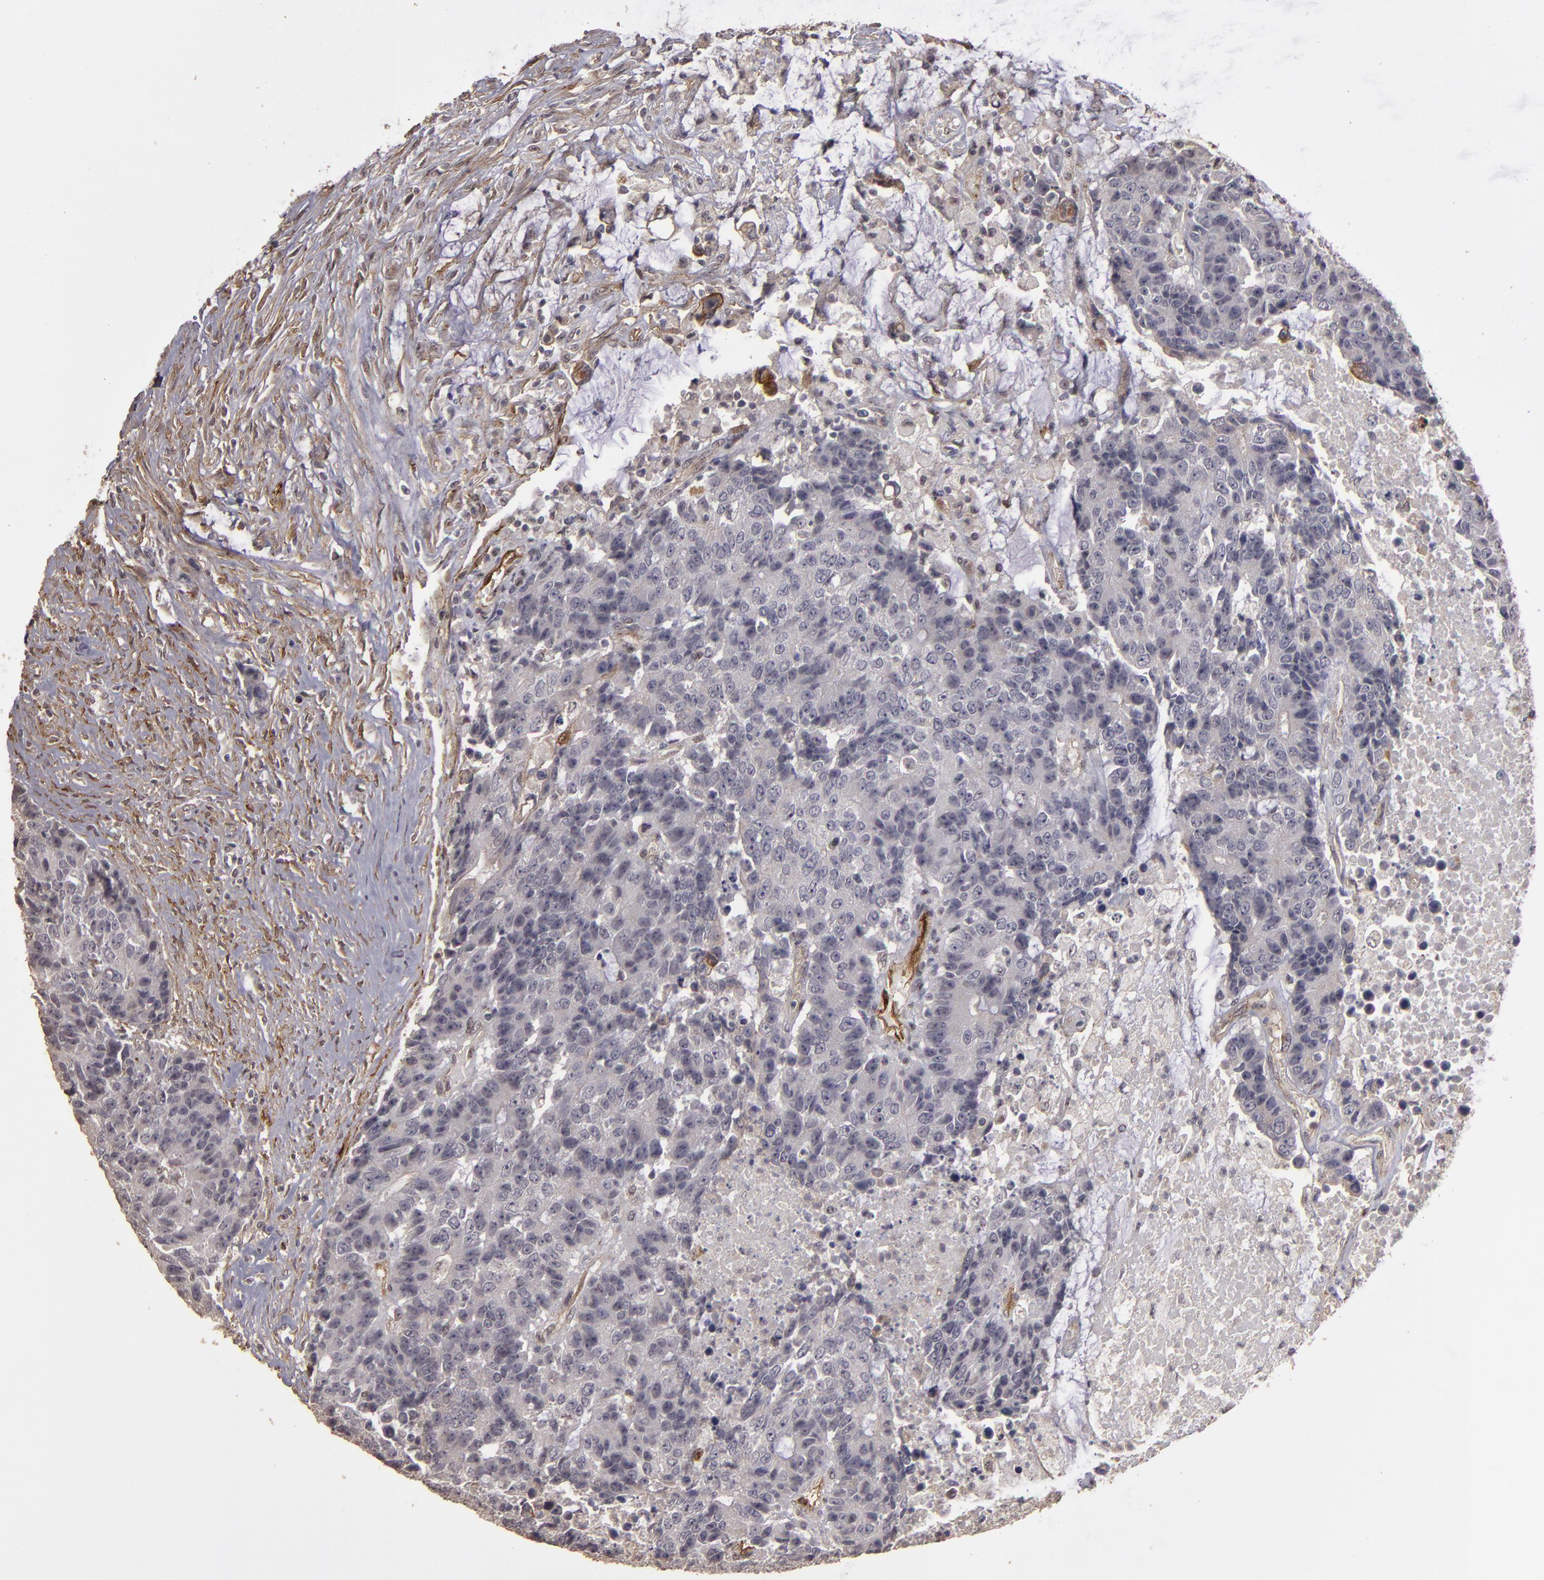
{"staining": {"intensity": "moderate", "quantity": "<25%", "location": "cytoplasmic/membranous"}, "tissue": "colorectal cancer", "cell_type": "Tumor cells", "image_type": "cancer", "snomed": [{"axis": "morphology", "description": "Adenocarcinoma, NOS"}, {"axis": "topography", "description": "Colon"}], "caption": "Brown immunohistochemical staining in human colorectal cancer (adenocarcinoma) demonstrates moderate cytoplasmic/membranous expression in approximately <25% of tumor cells. The staining was performed using DAB (3,3'-diaminobenzidine) to visualize the protein expression in brown, while the nuclei were stained in blue with hematoxylin (Magnification: 20x).", "gene": "CD55", "patient": {"sex": "female", "age": 86}}